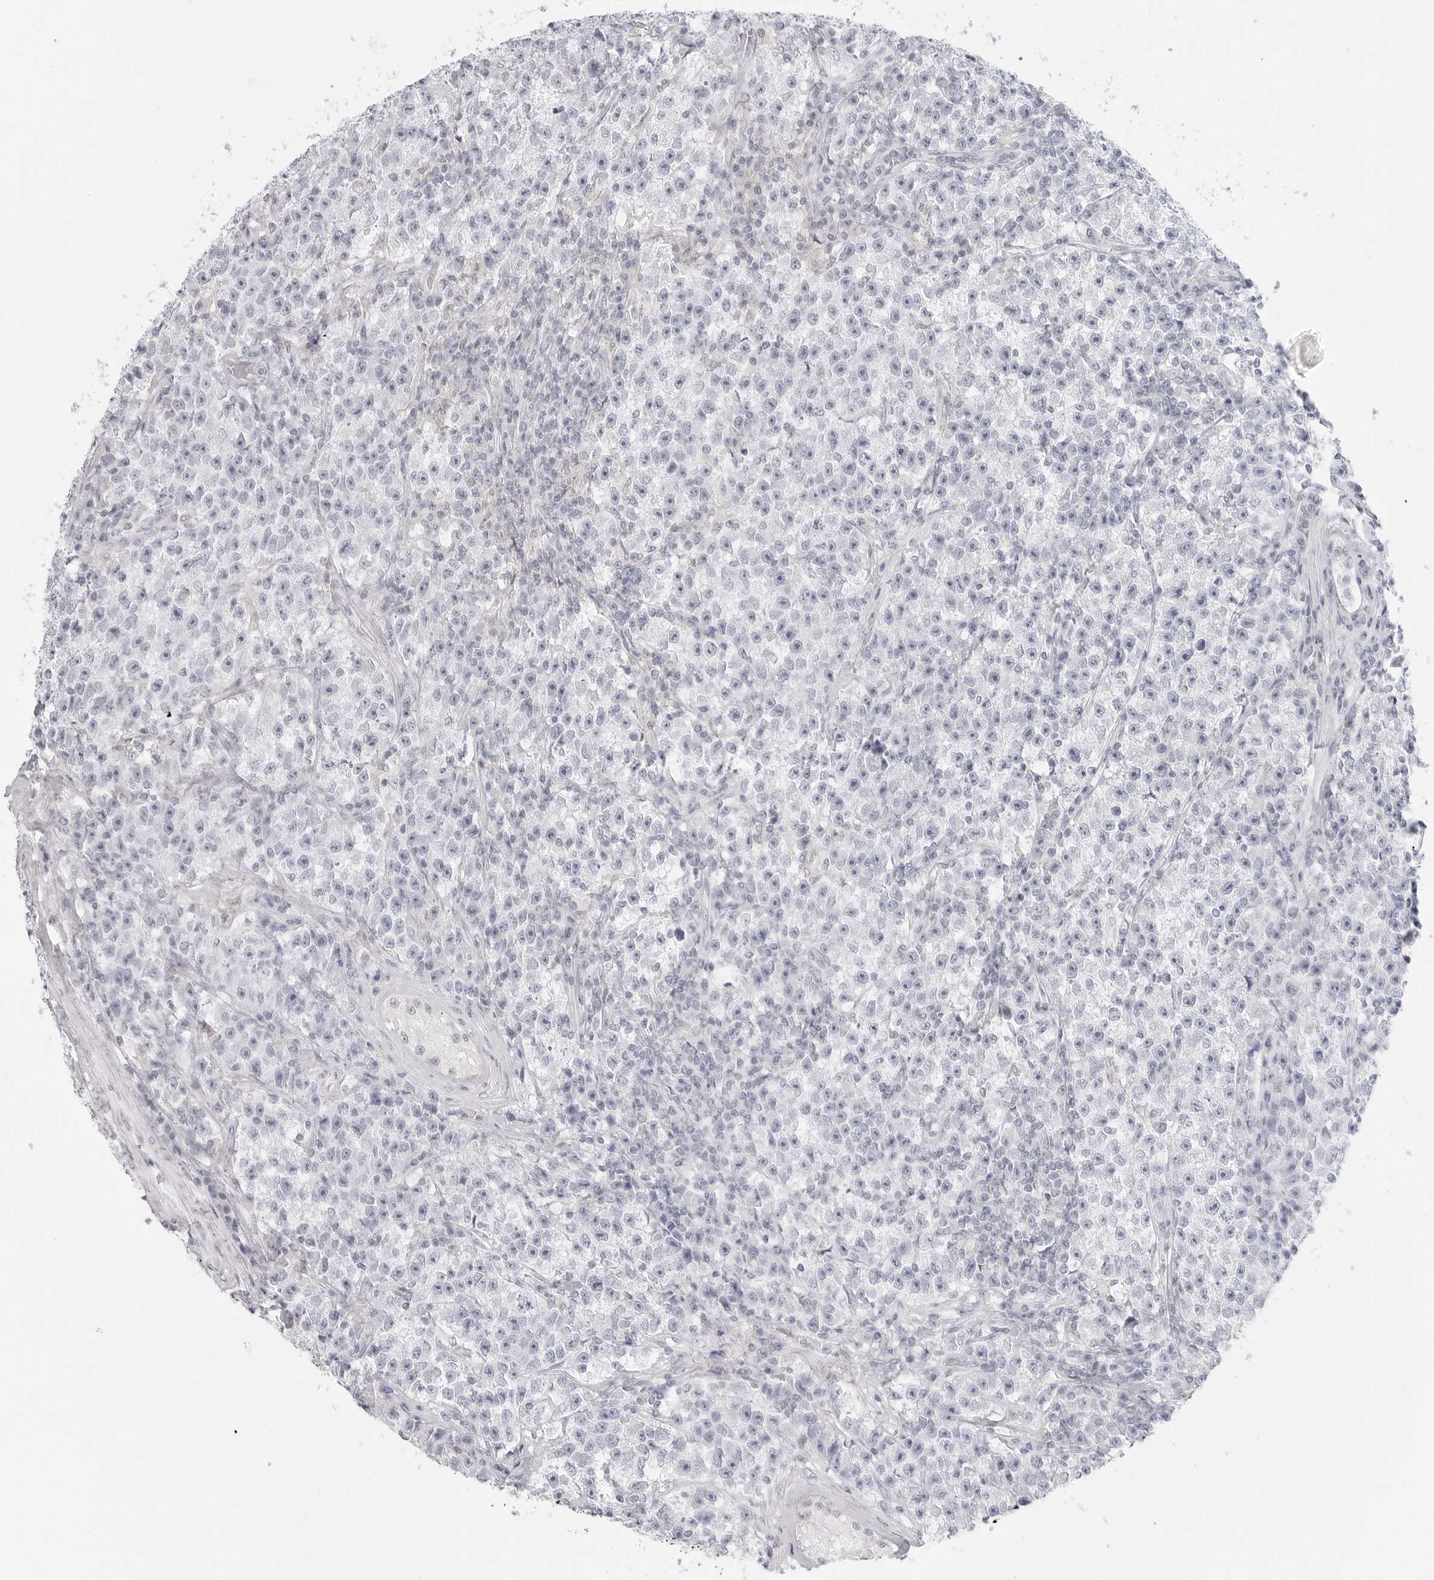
{"staining": {"intensity": "negative", "quantity": "none", "location": "none"}, "tissue": "testis cancer", "cell_type": "Tumor cells", "image_type": "cancer", "snomed": [{"axis": "morphology", "description": "Seminoma, NOS"}, {"axis": "topography", "description": "Testis"}], "caption": "Tumor cells are negative for protein expression in human testis cancer.", "gene": "HMGCS2", "patient": {"sex": "male", "age": 22}}